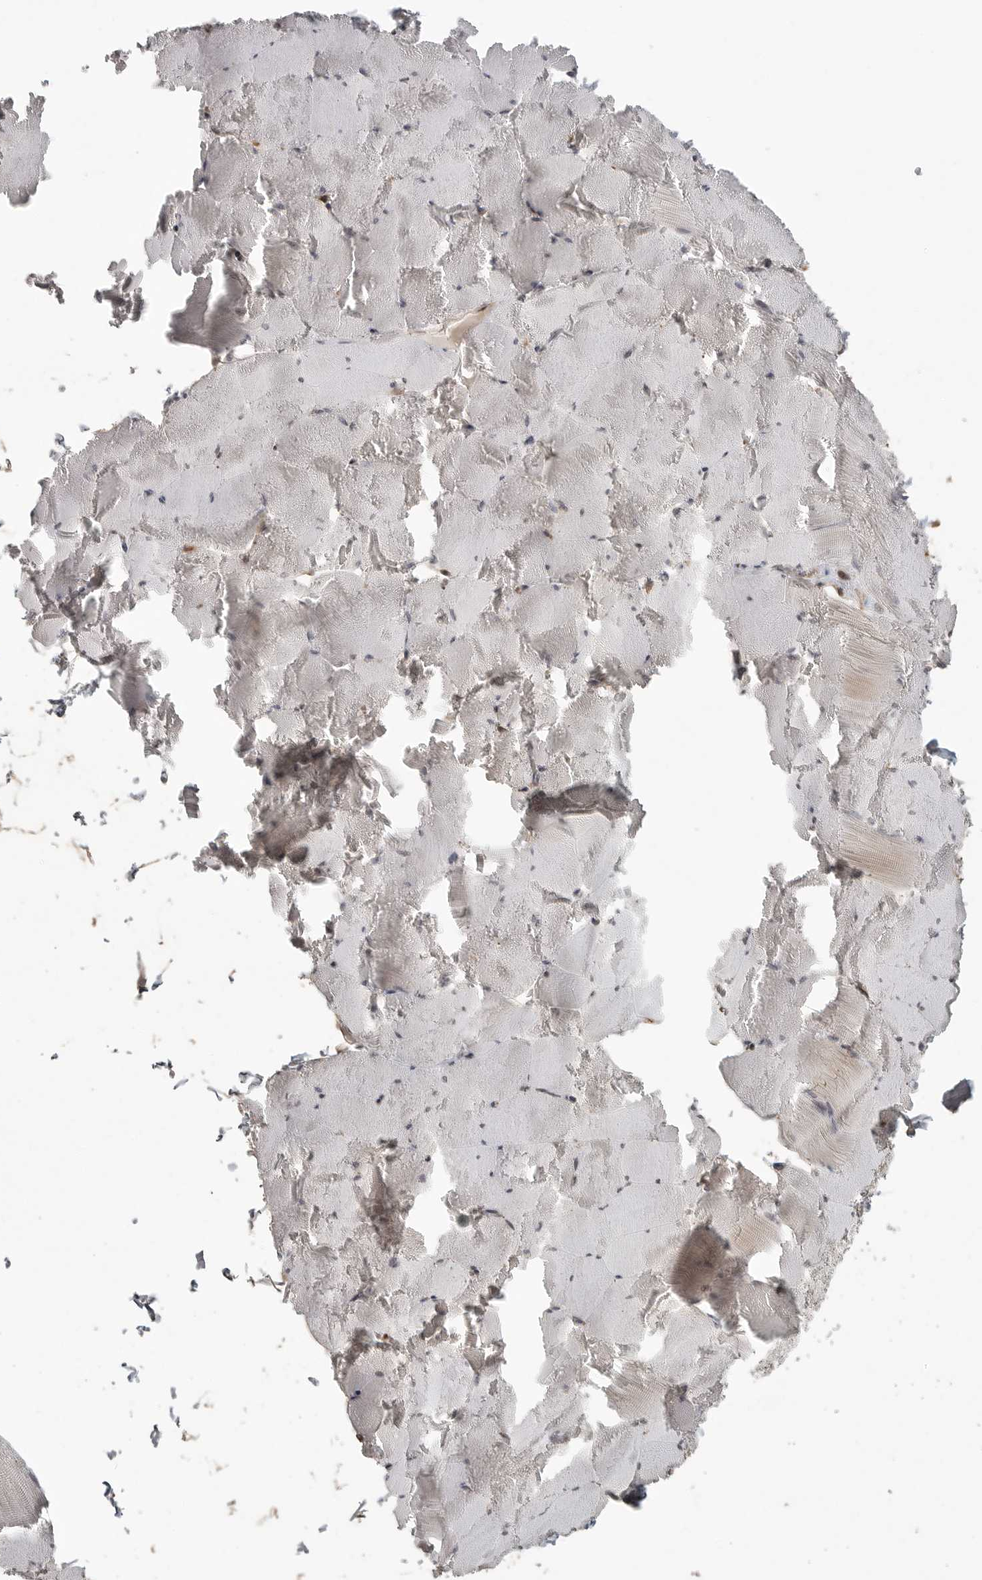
{"staining": {"intensity": "weak", "quantity": "<25%", "location": "cytoplasmic/membranous"}, "tissue": "skeletal muscle", "cell_type": "Myocytes", "image_type": "normal", "snomed": [{"axis": "morphology", "description": "Normal tissue, NOS"}, {"axis": "topography", "description": "Skeletal muscle"}], "caption": "Benign skeletal muscle was stained to show a protein in brown. There is no significant expression in myocytes. (DAB immunohistochemistry with hematoxylin counter stain).", "gene": "SMG8", "patient": {"sex": "male", "age": 62}}